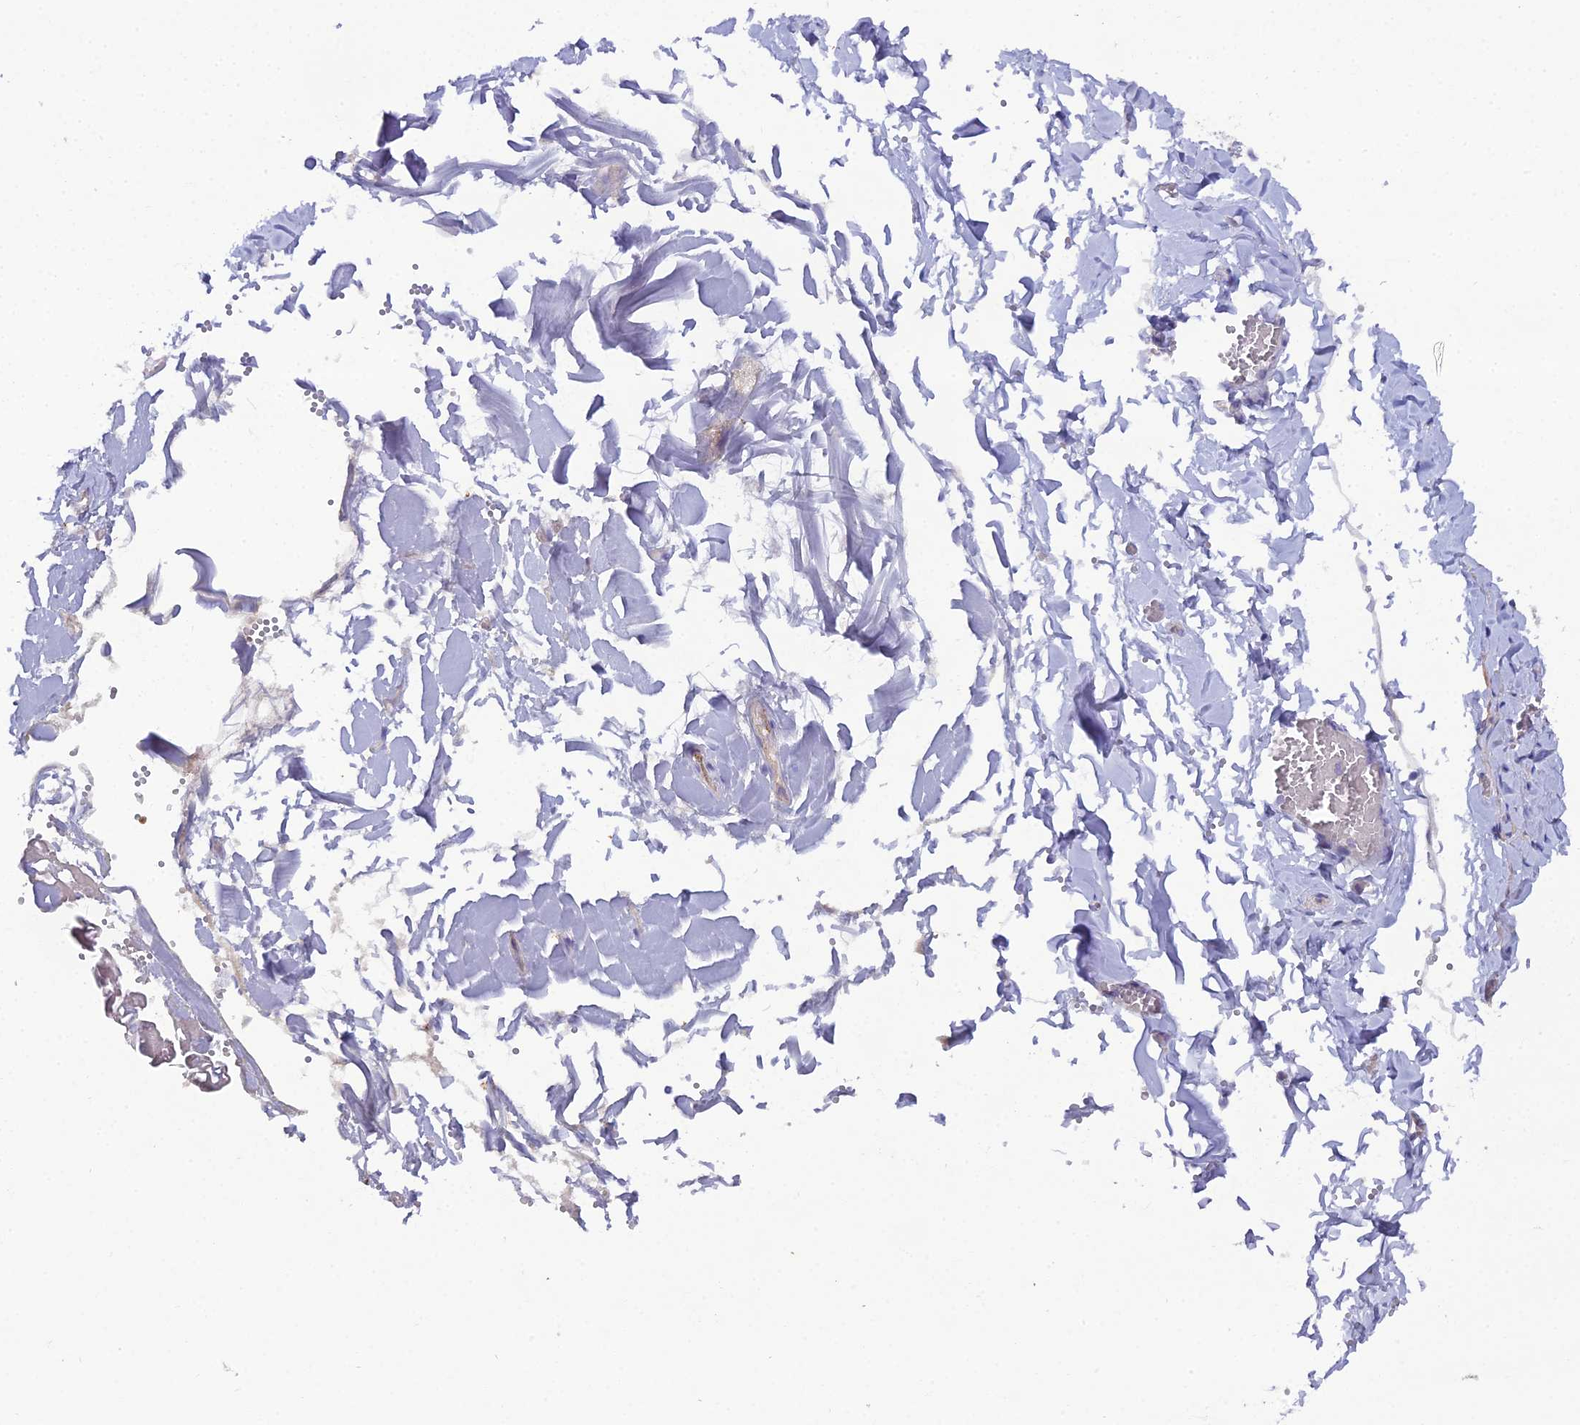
{"staining": {"intensity": "negative", "quantity": "none", "location": "none"}, "tissue": "adipose tissue", "cell_type": "Adipocytes", "image_type": "normal", "snomed": [{"axis": "morphology", "description": "Normal tissue, NOS"}, {"axis": "topography", "description": "Gallbladder"}, {"axis": "topography", "description": "Peripheral nerve tissue"}], "caption": "Immunohistochemistry (IHC) photomicrograph of normal human adipose tissue stained for a protein (brown), which reveals no expression in adipocytes.", "gene": "CFAP47", "patient": {"sex": "male", "age": 38}}